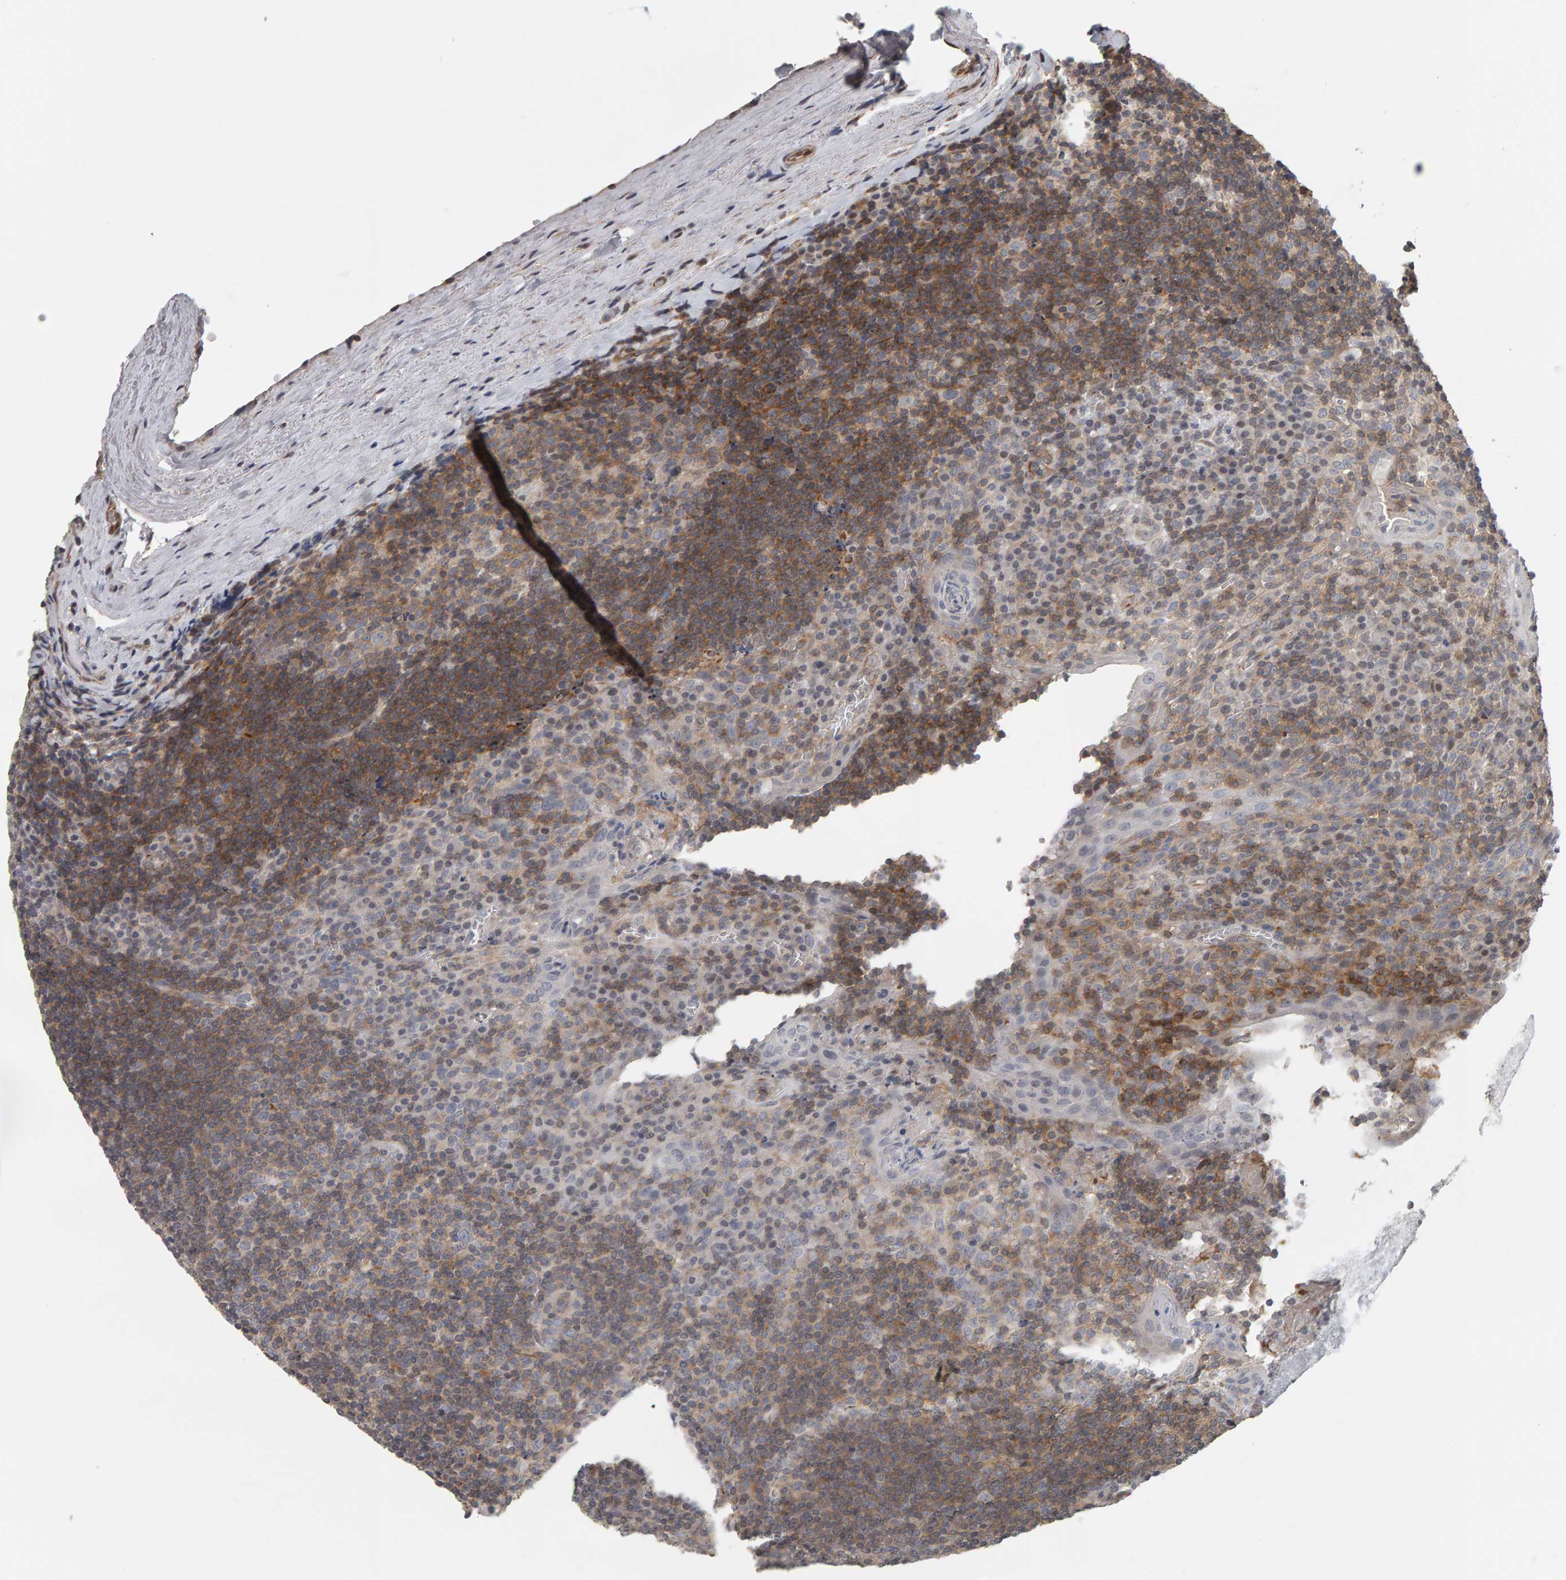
{"staining": {"intensity": "weak", "quantity": ">75%", "location": "cytoplasmic/membranous"}, "tissue": "tonsil", "cell_type": "Germinal center cells", "image_type": "normal", "snomed": [{"axis": "morphology", "description": "Normal tissue, NOS"}, {"axis": "topography", "description": "Tonsil"}], "caption": "Weak cytoplasmic/membranous positivity is appreciated in approximately >75% of germinal center cells in unremarkable tonsil. (Stains: DAB in brown, nuclei in blue, Microscopy: brightfield microscopy at high magnification).", "gene": "TEFM", "patient": {"sex": "male", "age": 37}}